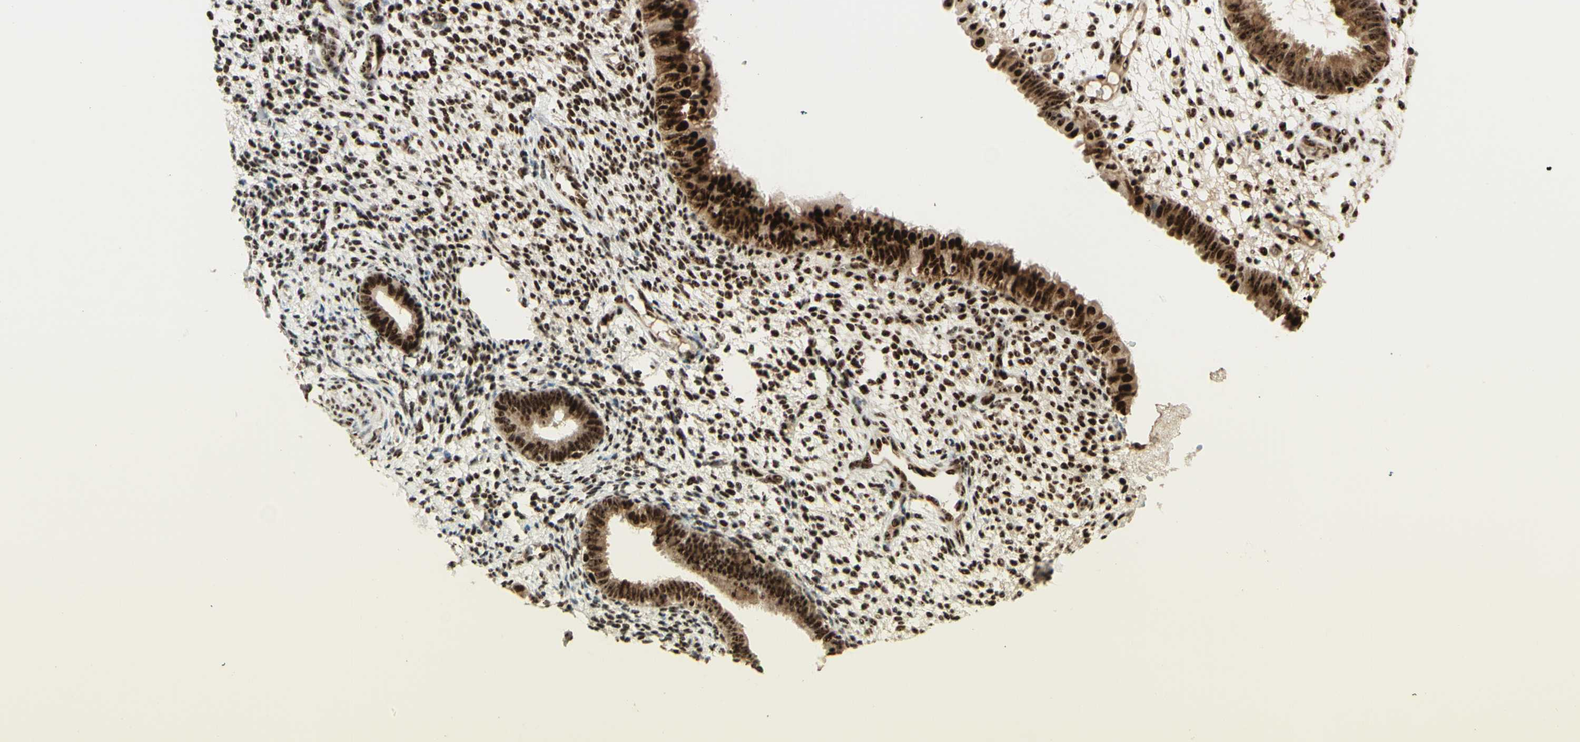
{"staining": {"intensity": "strong", "quantity": ">75%", "location": "nuclear"}, "tissue": "endometrium", "cell_type": "Cells in endometrial stroma", "image_type": "normal", "snomed": [{"axis": "morphology", "description": "Normal tissue, NOS"}, {"axis": "topography", "description": "Endometrium"}], "caption": "Immunohistochemical staining of unremarkable endometrium demonstrates >75% levels of strong nuclear protein staining in about >75% of cells in endometrial stroma. The protein is shown in brown color, while the nuclei are stained blue.", "gene": "DHX9", "patient": {"sex": "female", "age": 61}}